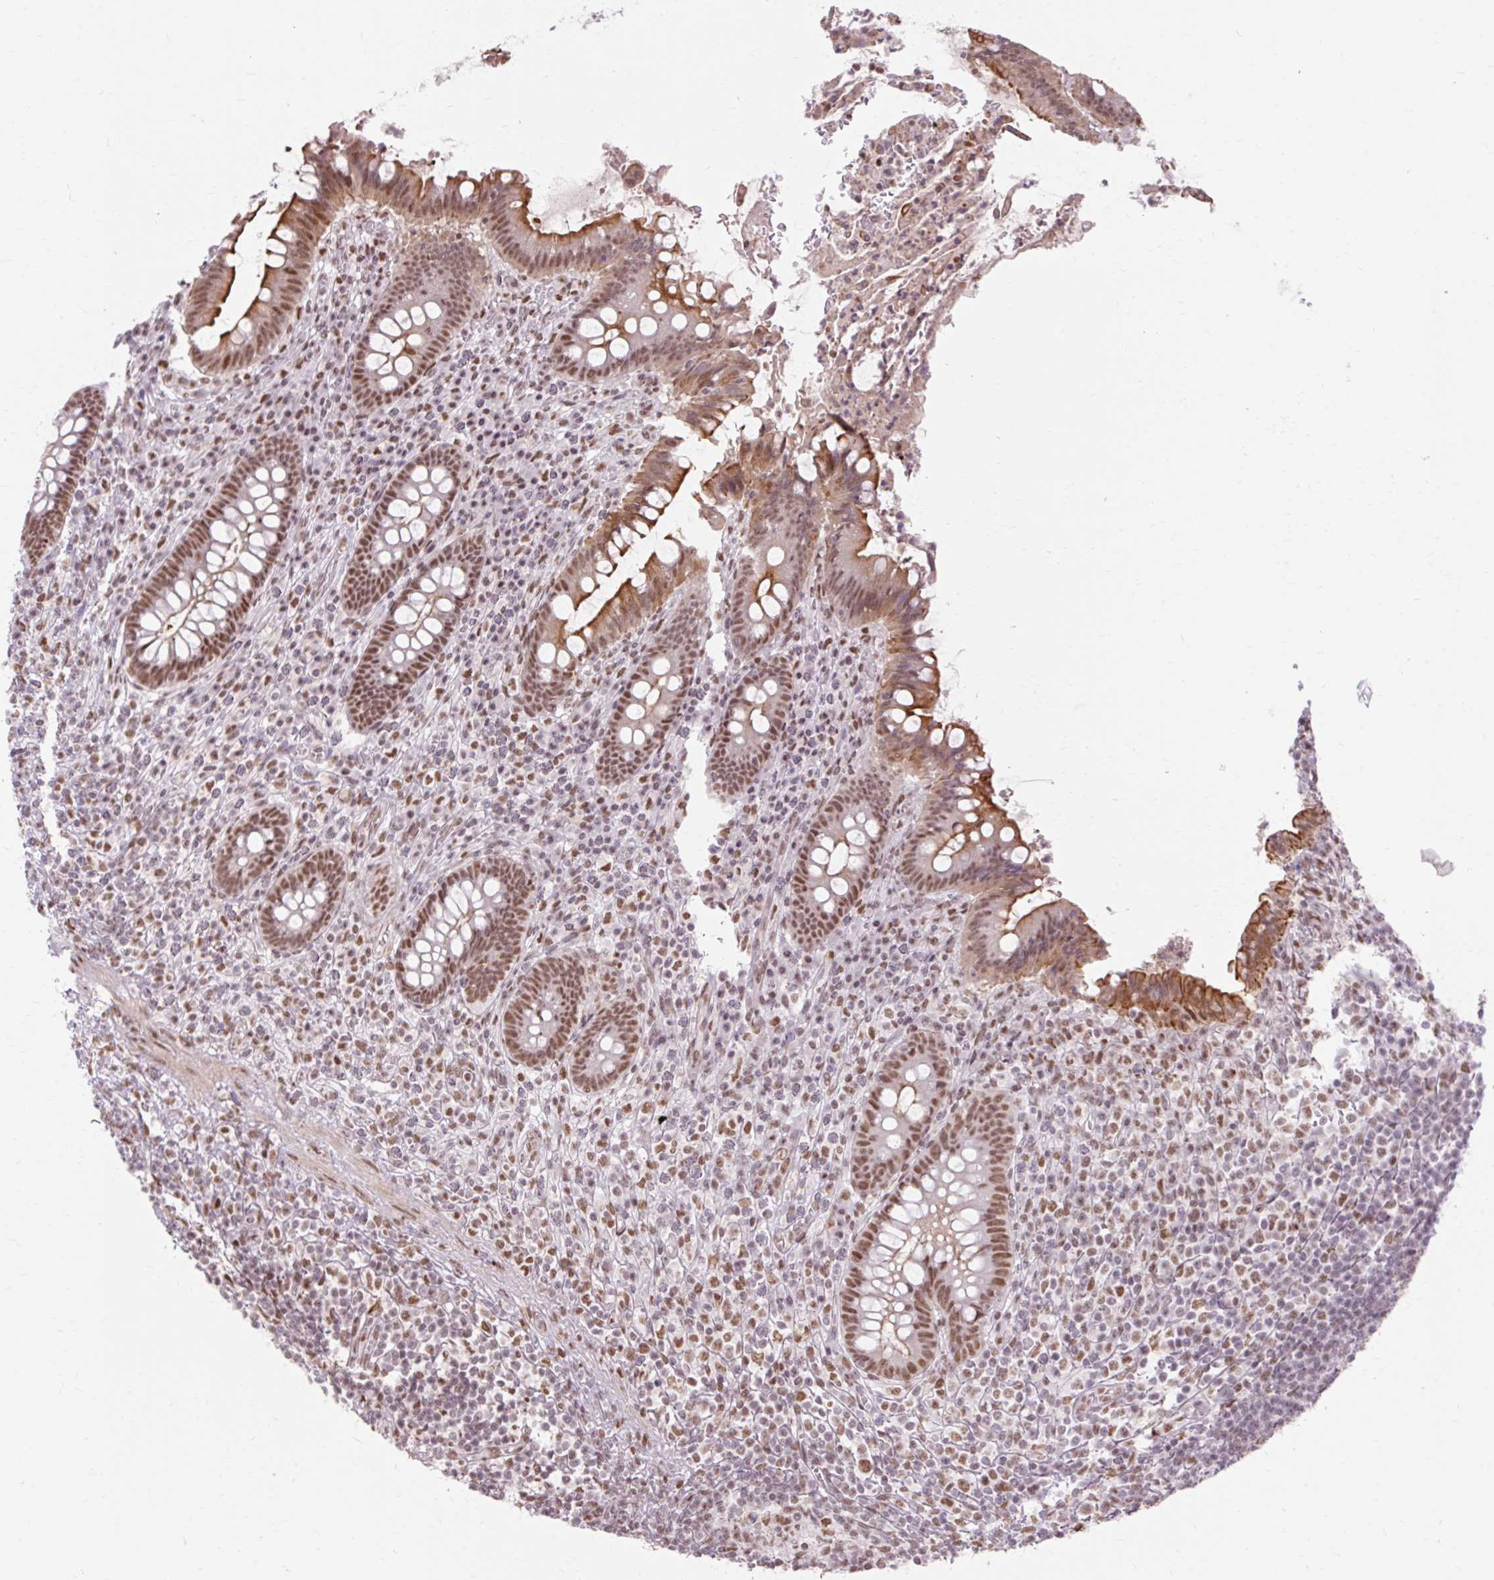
{"staining": {"intensity": "strong", "quantity": ">75%", "location": "cytoplasmic/membranous,nuclear"}, "tissue": "appendix", "cell_type": "Glandular cells", "image_type": "normal", "snomed": [{"axis": "morphology", "description": "Normal tissue, NOS"}, {"axis": "topography", "description": "Appendix"}], "caption": "Immunohistochemical staining of benign human appendix displays strong cytoplasmic/membranous,nuclear protein expression in approximately >75% of glandular cells. Using DAB (3,3'-diaminobenzidine) (brown) and hematoxylin (blue) stains, captured at high magnification using brightfield microscopy.", "gene": "ENSG00000261832", "patient": {"sex": "female", "age": 43}}